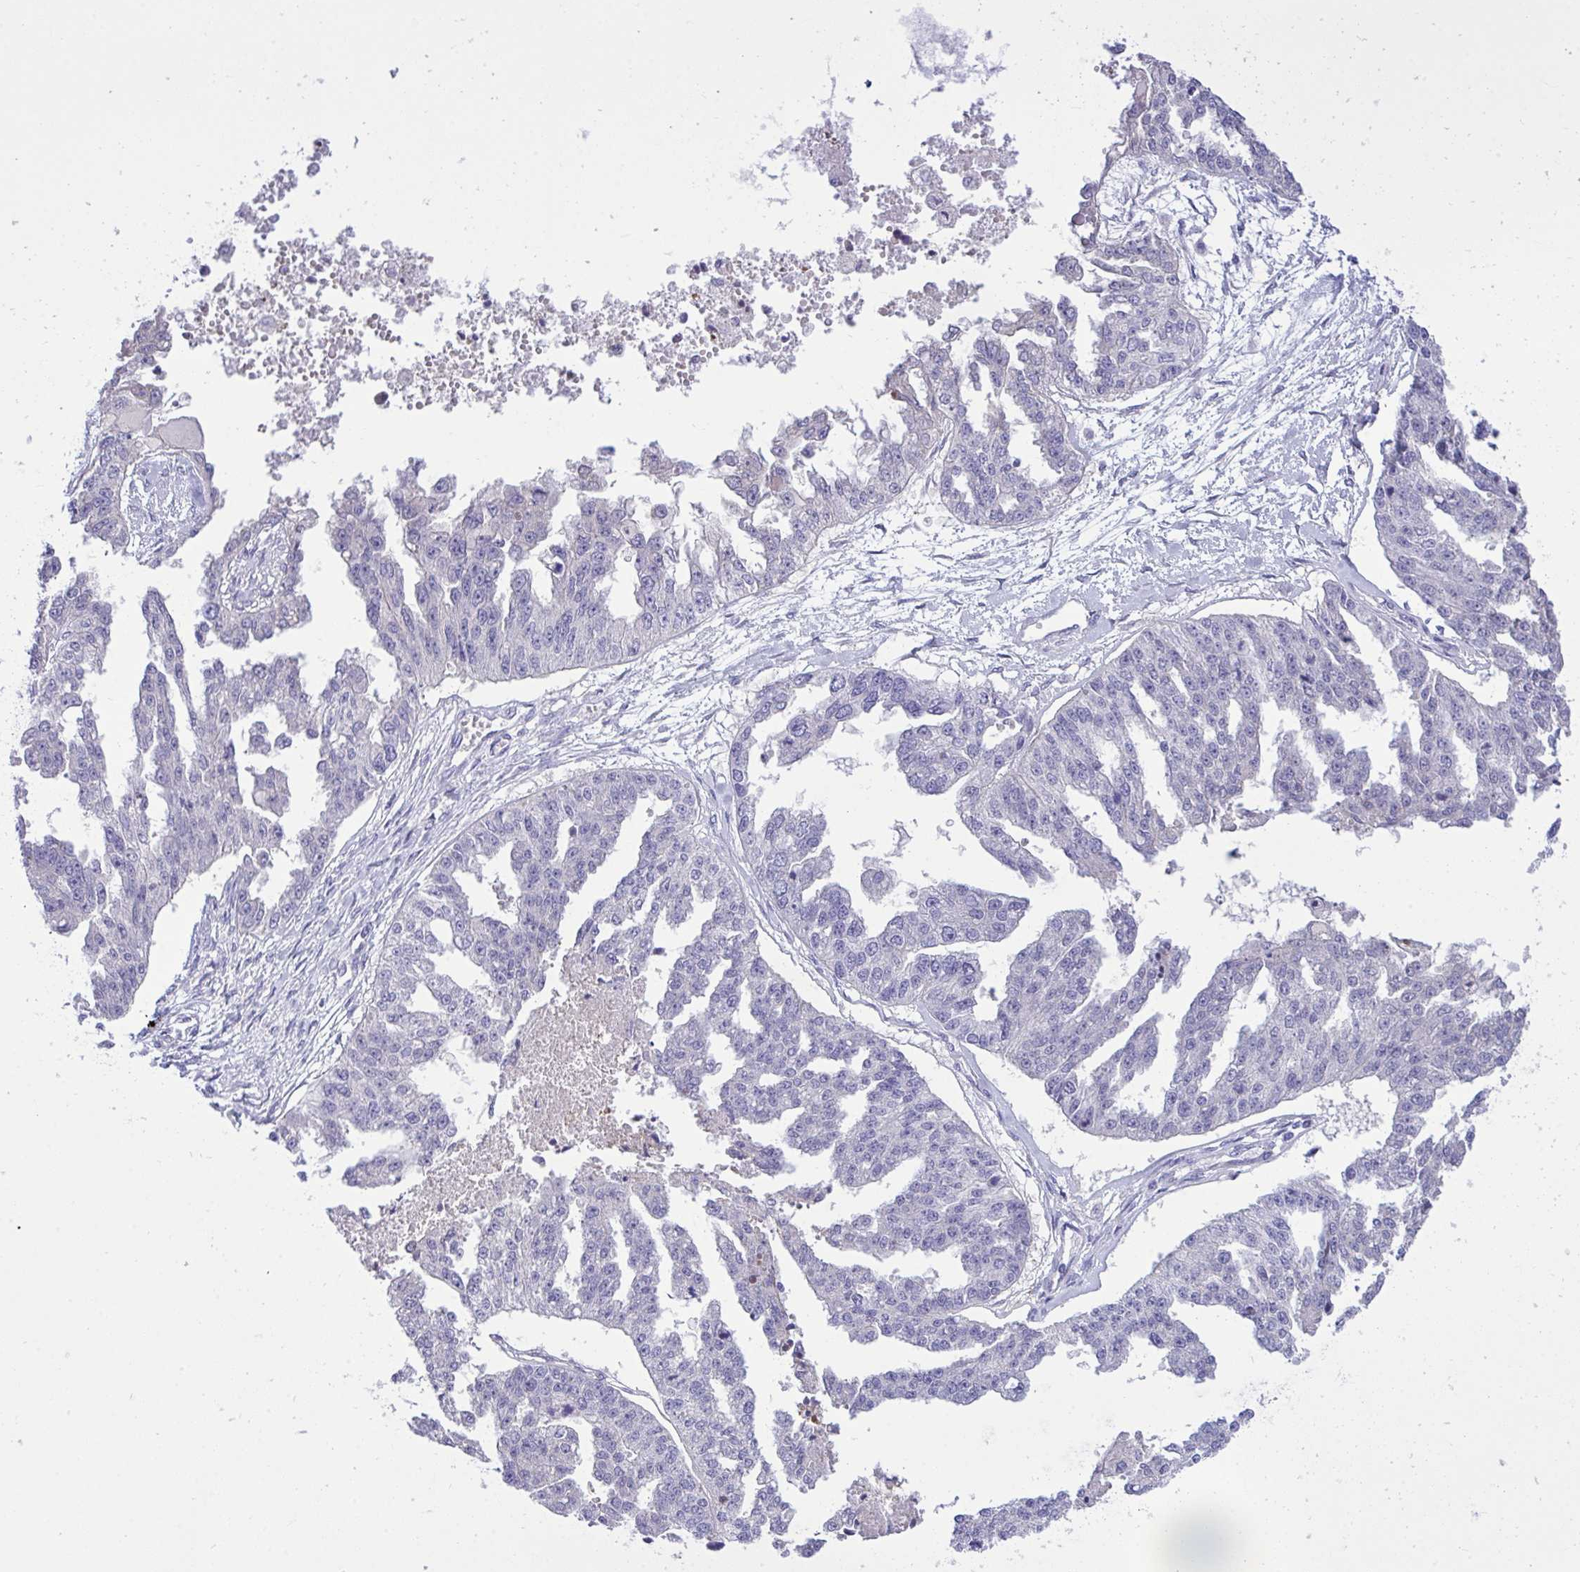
{"staining": {"intensity": "negative", "quantity": "none", "location": "none"}, "tissue": "ovarian cancer", "cell_type": "Tumor cells", "image_type": "cancer", "snomed": [{"axis": "morphology", "description": "Cystadenocarcinoma, serous, NOS"}, {"axis": "topography", "description": "Ovary"}], "caption": "IHC image of neoplastic tissue: human ovarian cancer stained with DAB exhibits no significant protein staining in tumor cells.", "gene": "WDR97", "patient": {"sex": "female", "age": 58}}